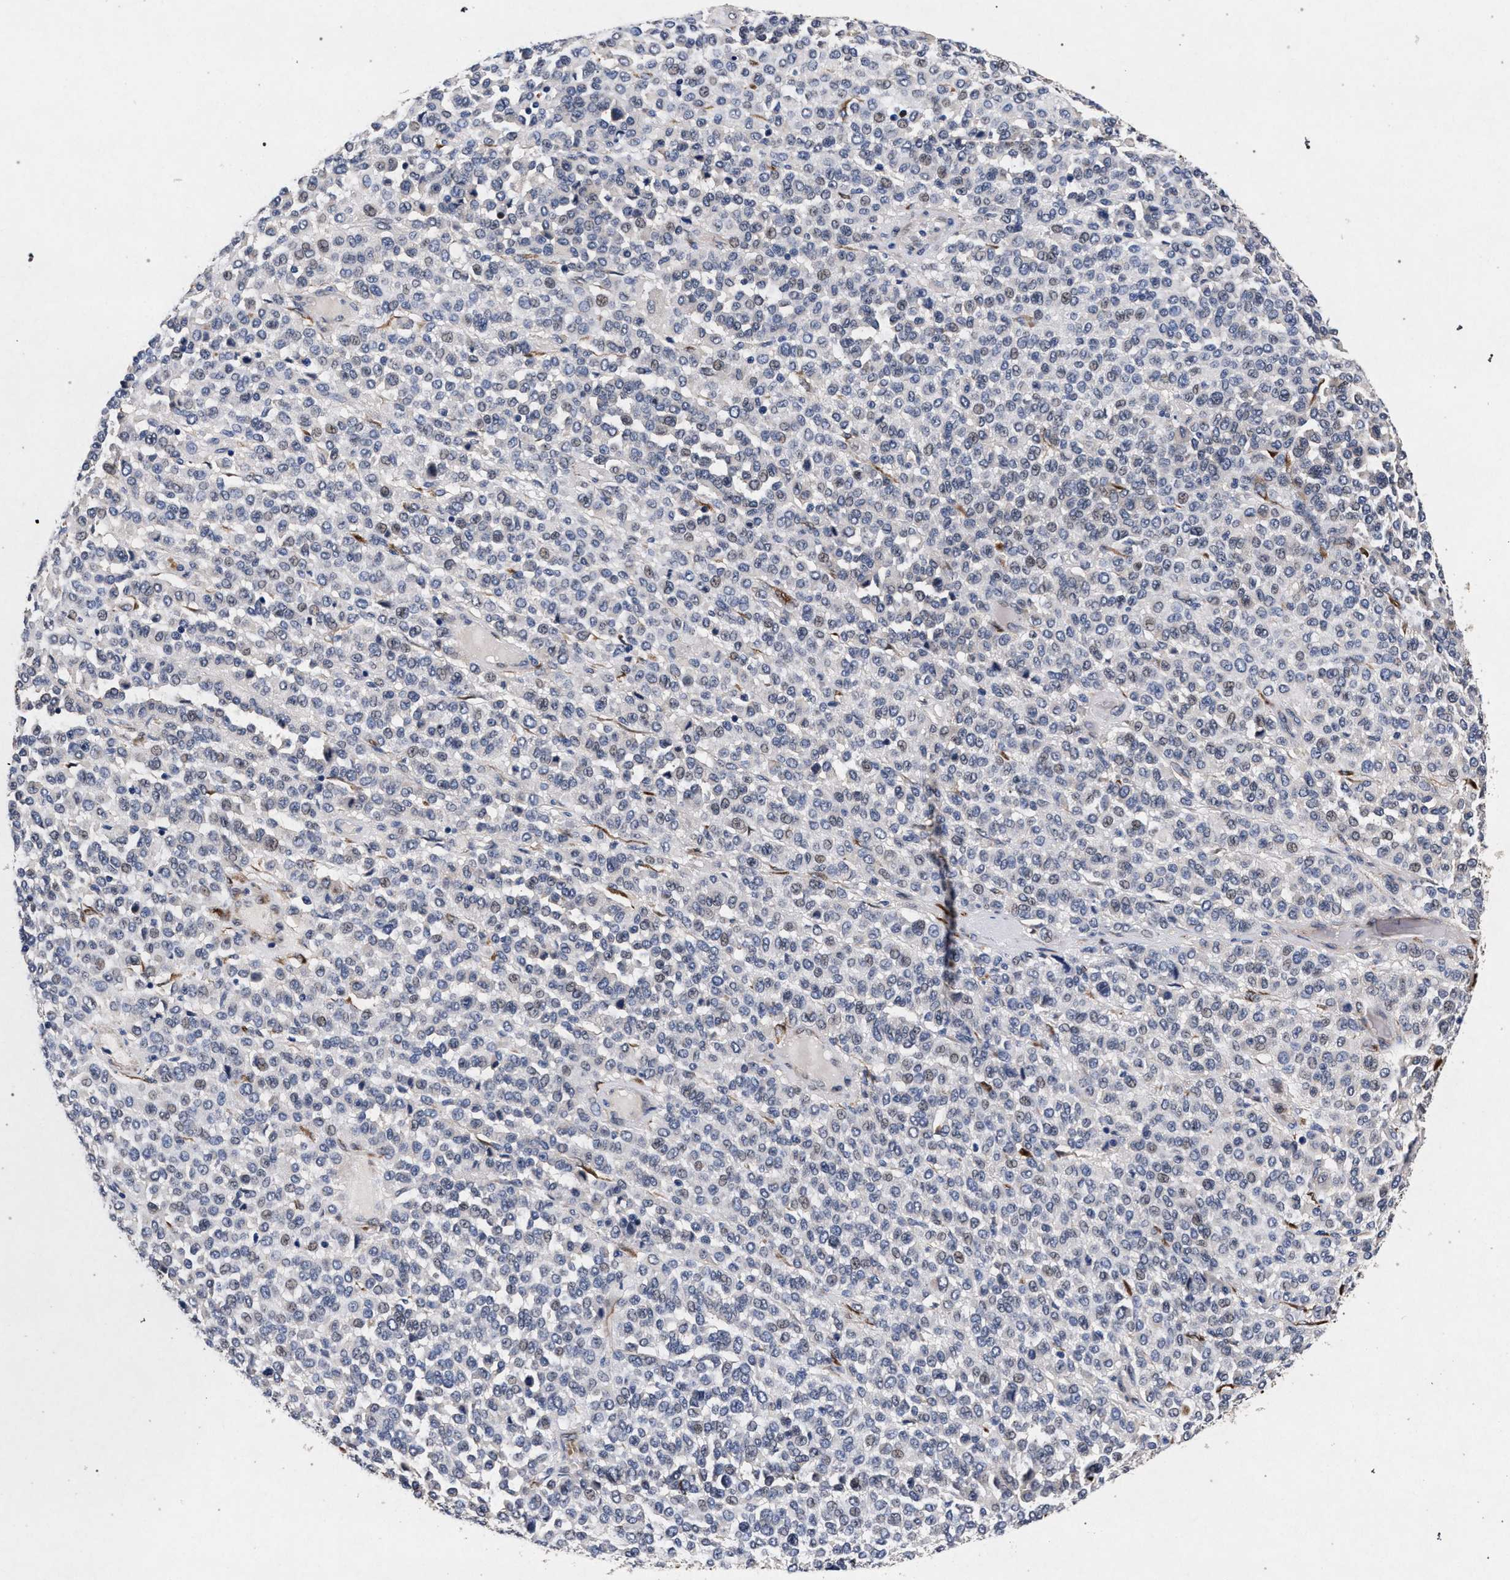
{"staining": {"intensity": "negative", "quantity": "none", "location": "none"}, "tissue": "melanoma", "cell_type": "Tumor cells", "image_type": "cancer", "snomed": [{"axis": "morphology", "description": "Malignant melanoma, Metastatic site"}, {"axis": "topography", "description": "Pancreas"}], "caption": "DAB immunohistochemical staining of malignant melanoma (metastatic site) reveals no significant staining in tumor cells.", "gene": "NEK7", "patient": {"sex": "female", "age": 30}}